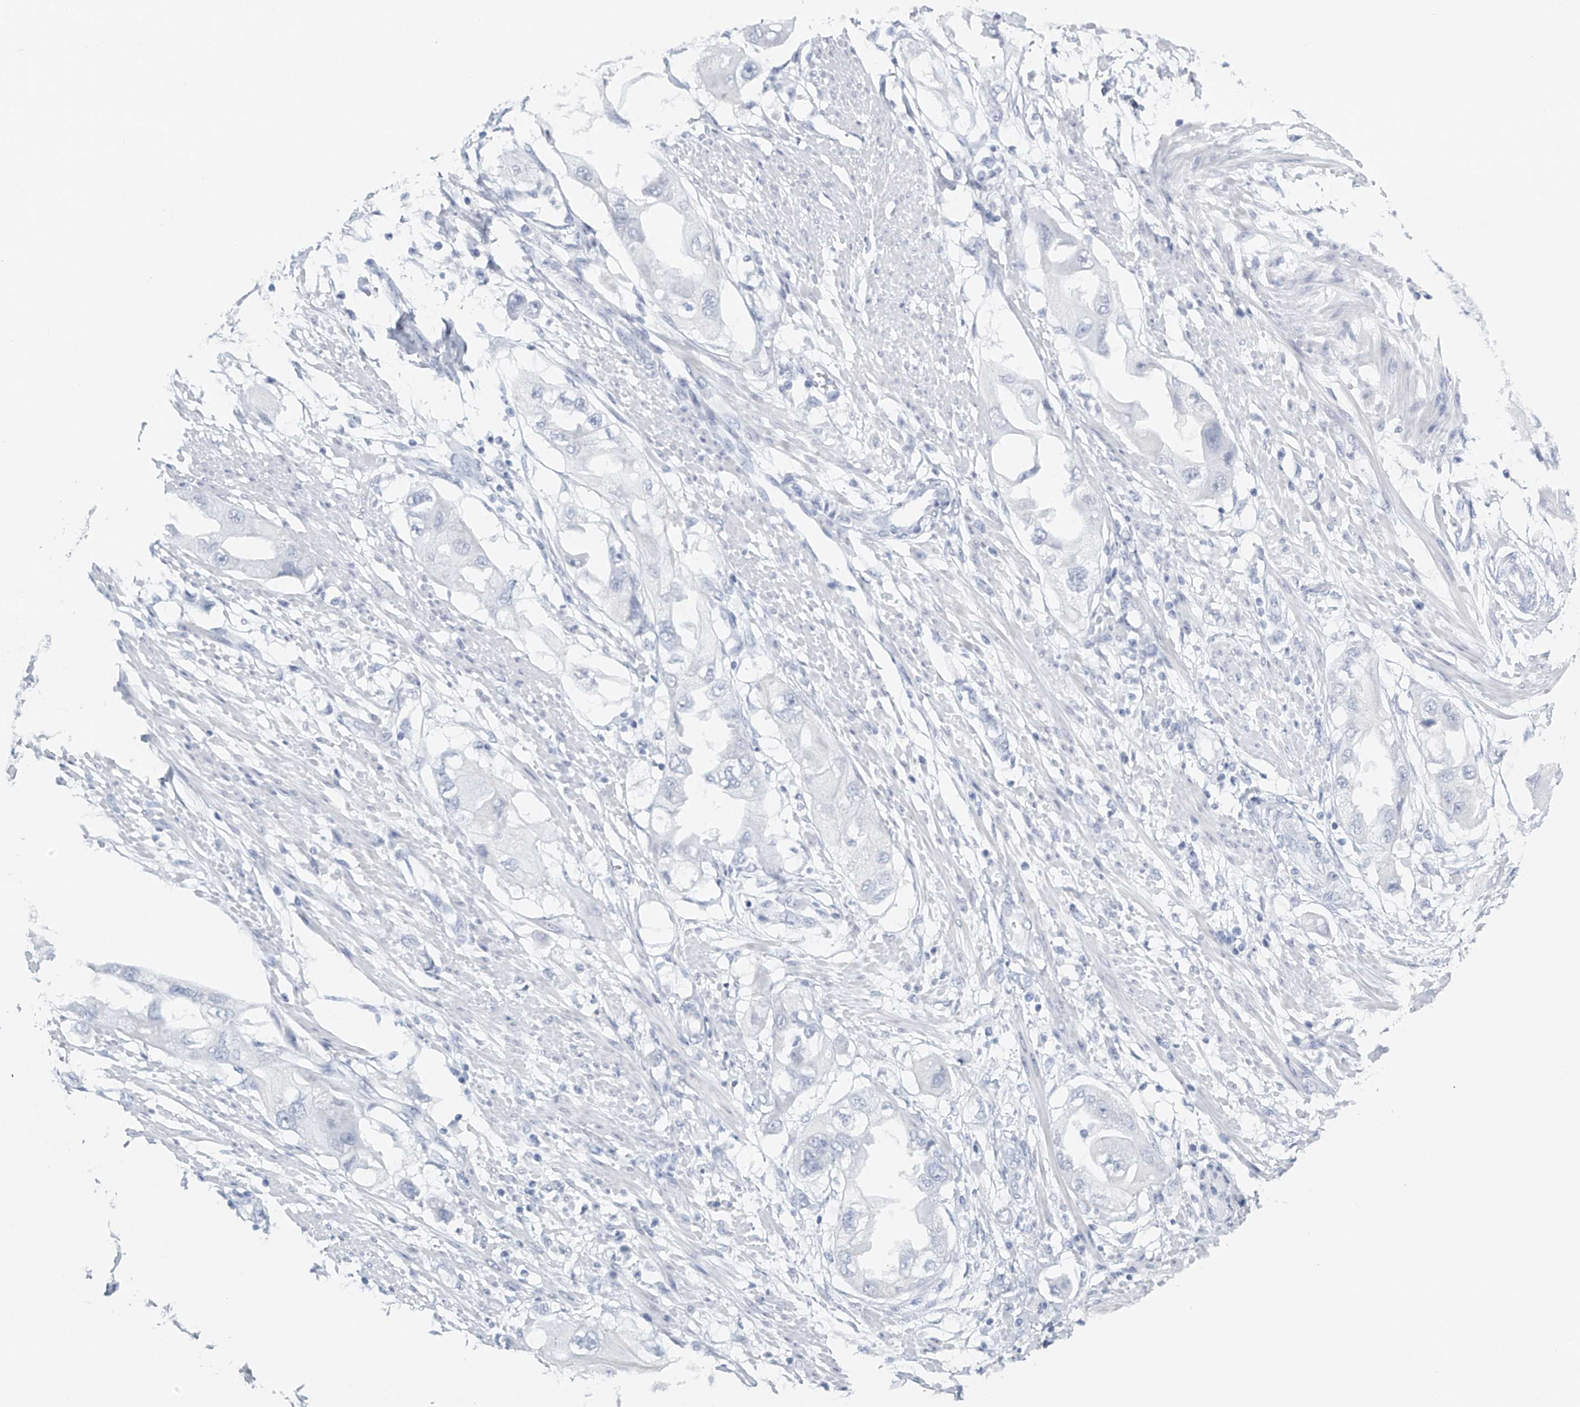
{"staining": {"intensity": "negative", "quantity": "none", "location": "none"}, "tissue": "endometrial cancer", "cell_type": "Tumor cells", "image_type": "cancer", "snomed": [{"axis": "morphology", "description": "Adenocarcinoma, NOS"}, {"axis": "topography", "description": "Endometrium"}], "caption": "The immunohistochemistry (IHC) micrograph has no significant staining in tumor cells of adenocarcinoma (endometrial) tissue.", "gene": "FAT2", "patient": {"sex": "female", "age": 67}}